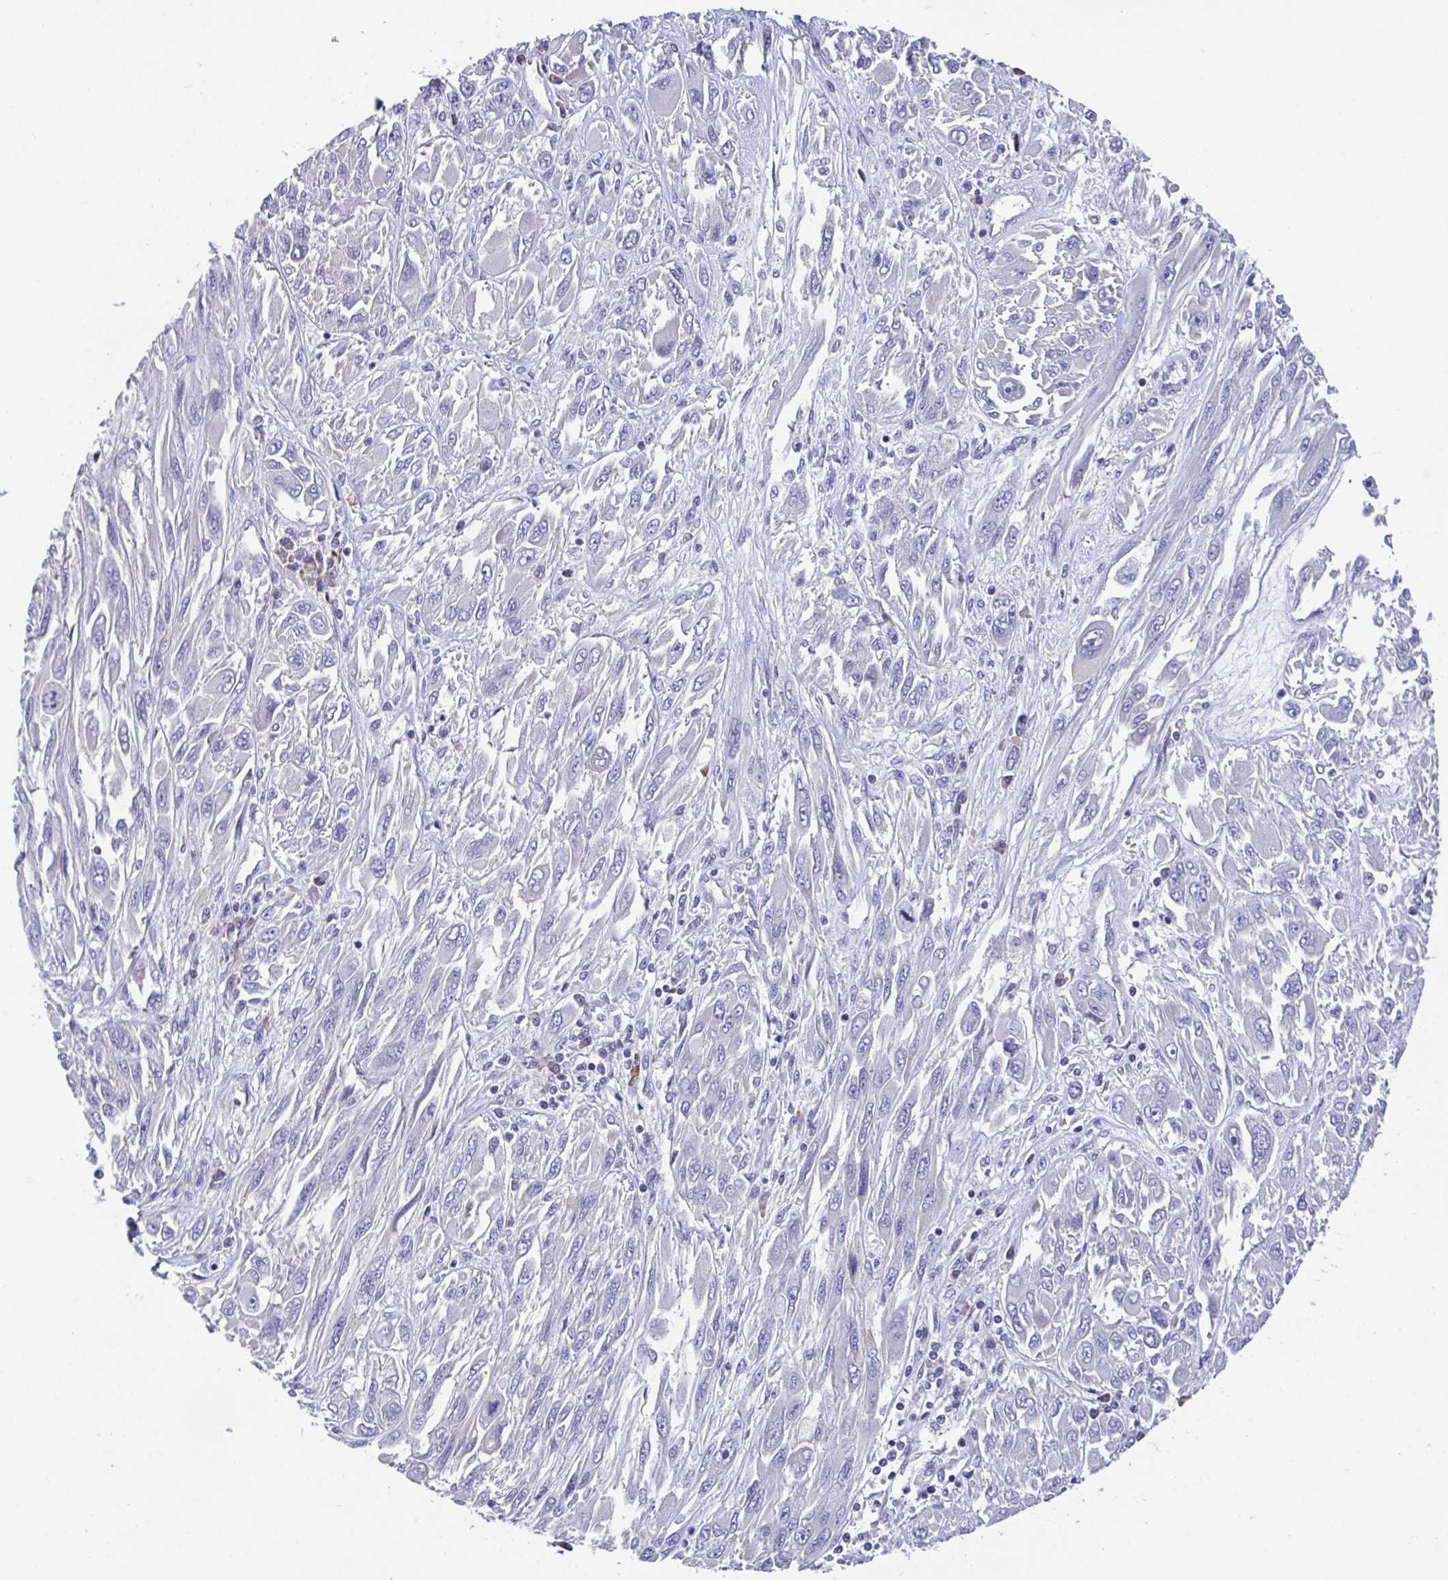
{"staining": {"intensity": "negative", "quantity": "none", "location": "none"}, "tissue": "melanoma", "cell_type": "Tumor cells", "image_type": "cancer", "snomed": [{"axis": "morphology", "description": "Malignant melanoma, NOS"}, {"axis": "topography", "description": "Skin"}], "caption": "An IHC photomicrograph of malignant melanoma is shown. There is no staining in tumor cells of malignant melanoma.", "gene": "LRRC58", "patient": {"sex": "female", "age": 91}}